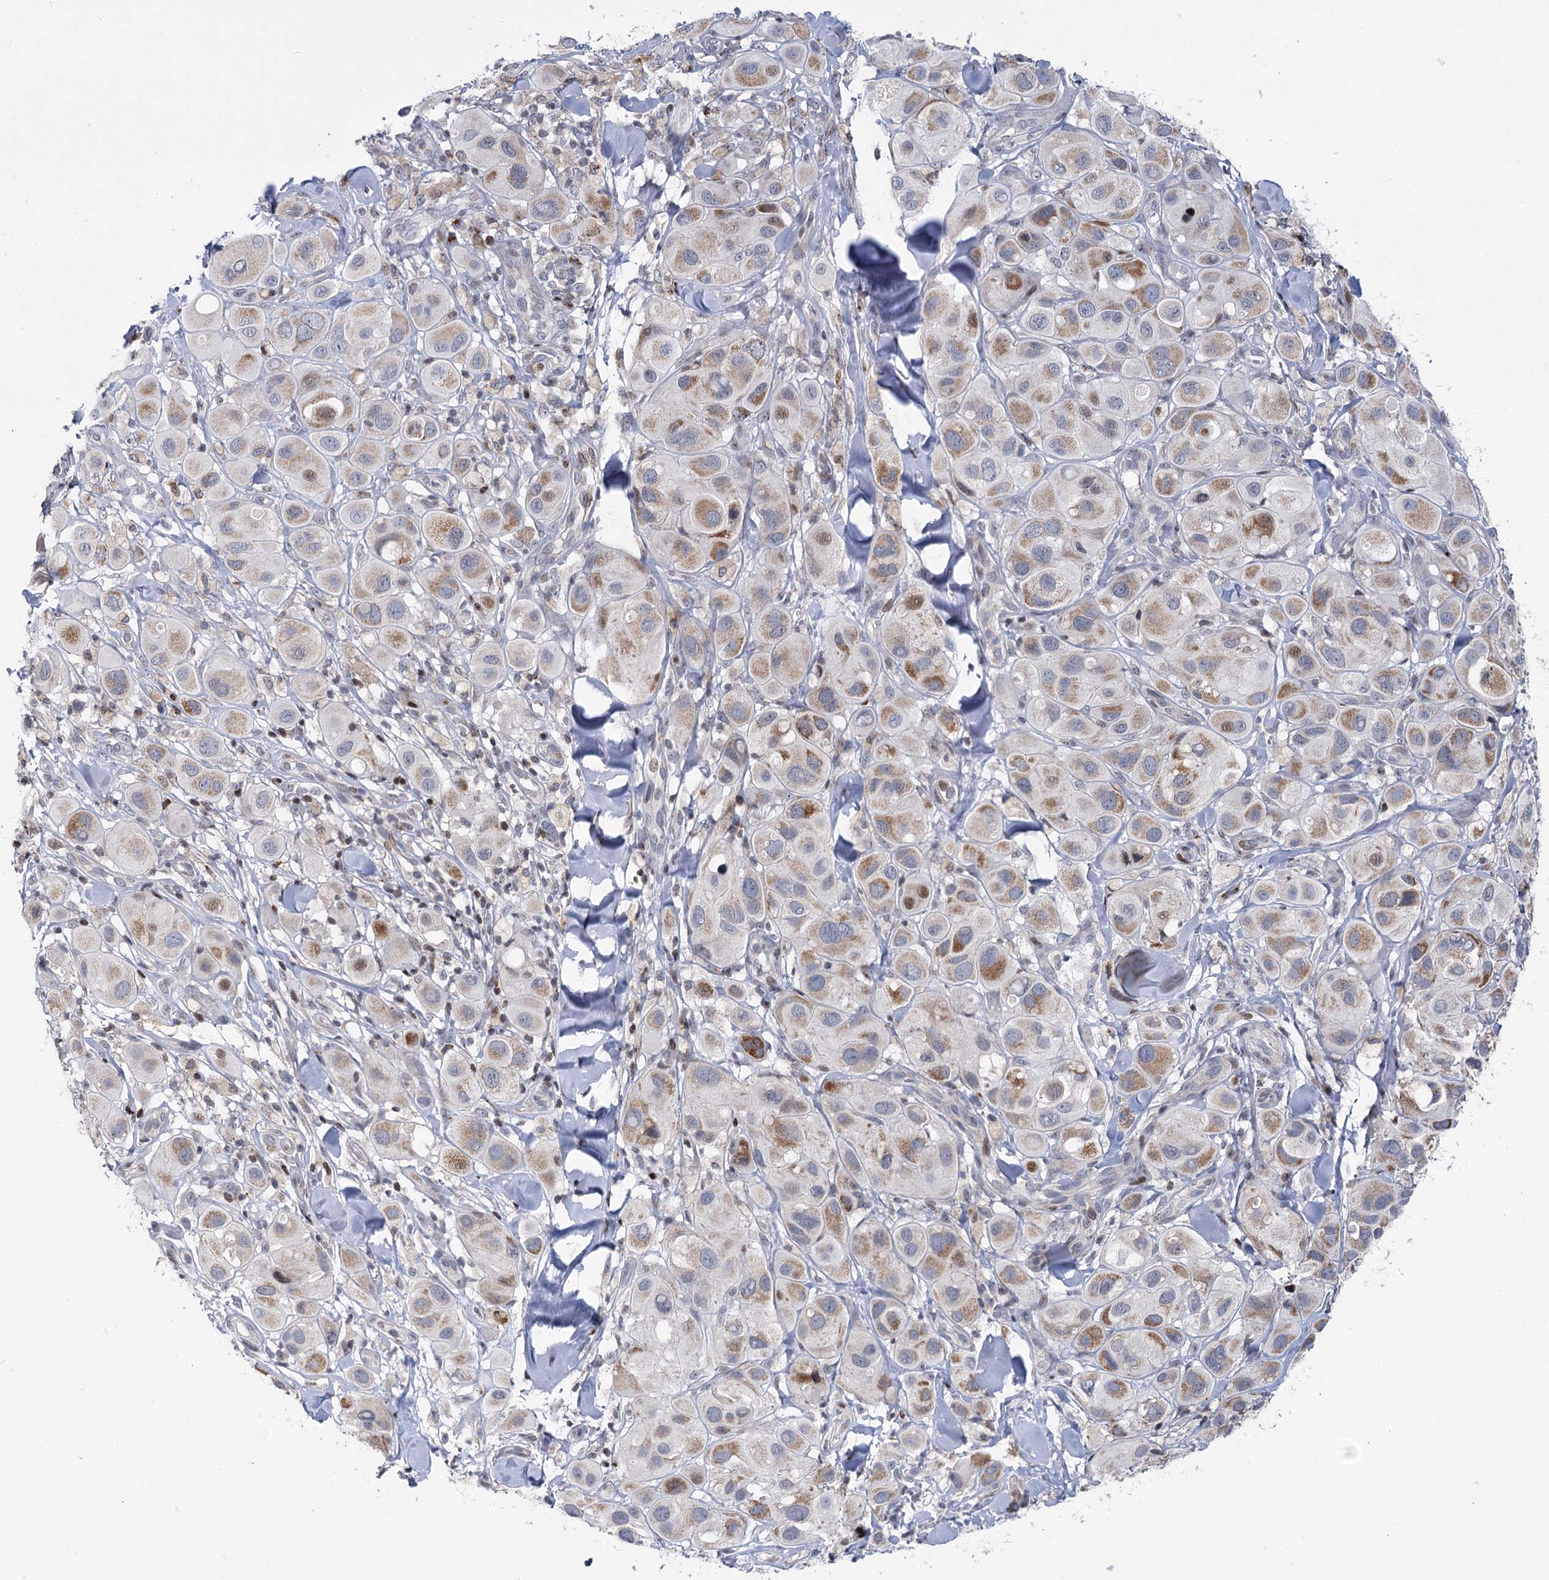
{"staining": {"intensity": "moderate", "quantity": ">75%", "location": "cytoplasmic/membranous"}, "tissue": "melanoma", "cell_type": "Tumor cells", "image_type": "cancer", "snomed": [{"axis": "morphology", "description": "Malignant melanoma, Metastatic site"}, {"axis": "topography", "description": "Skin"}], "caption": "There is medium levels of moderate cytoplasmic/membranous positivity in tumor cells of melanoma, as demonstrated by immunohistochemical staining (brown color).", "gene": "PTGR1", "patient": {"sex": "male", "age": 41}}